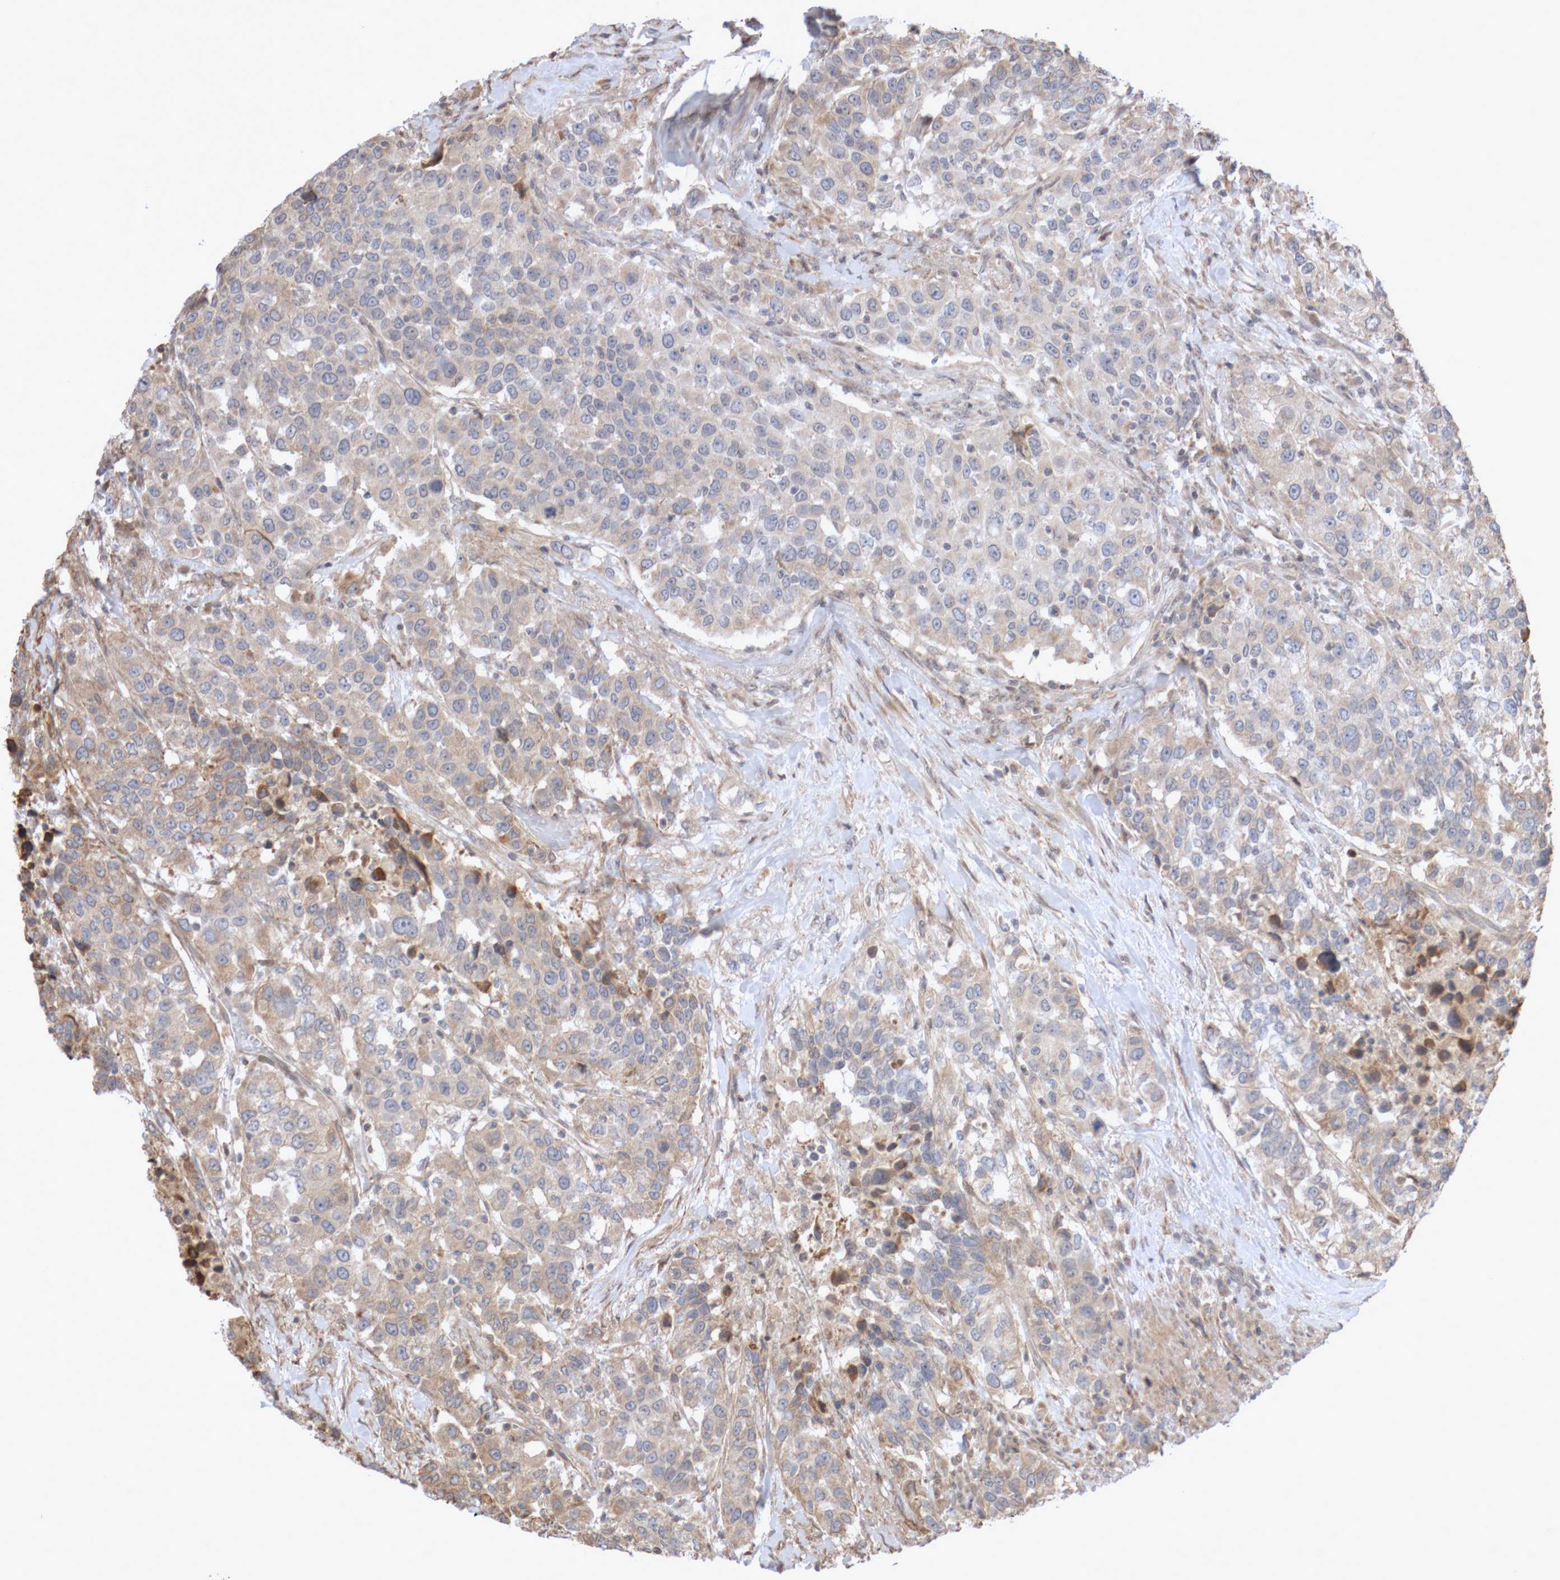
{"staining": {"intensity": "weak", "quantity": "<25%", "location": "cytoplasmic/membranous"}, "tissue": "urothelial cancer", "cell_type": "Tumor cells", "image_type": "cancer", "snomed": [{"axis": "morphology", "description": "Urothelial carcinoma, High grade"}, {"axis": "topography", "description": "Urinary bladder"}], "caption": "Micrograph shows no significant protein expression in tumor cells of high-grade urothelial carcinoma.", "gene": "DPH7", "patient": {"sex": "female", "age": 80}}